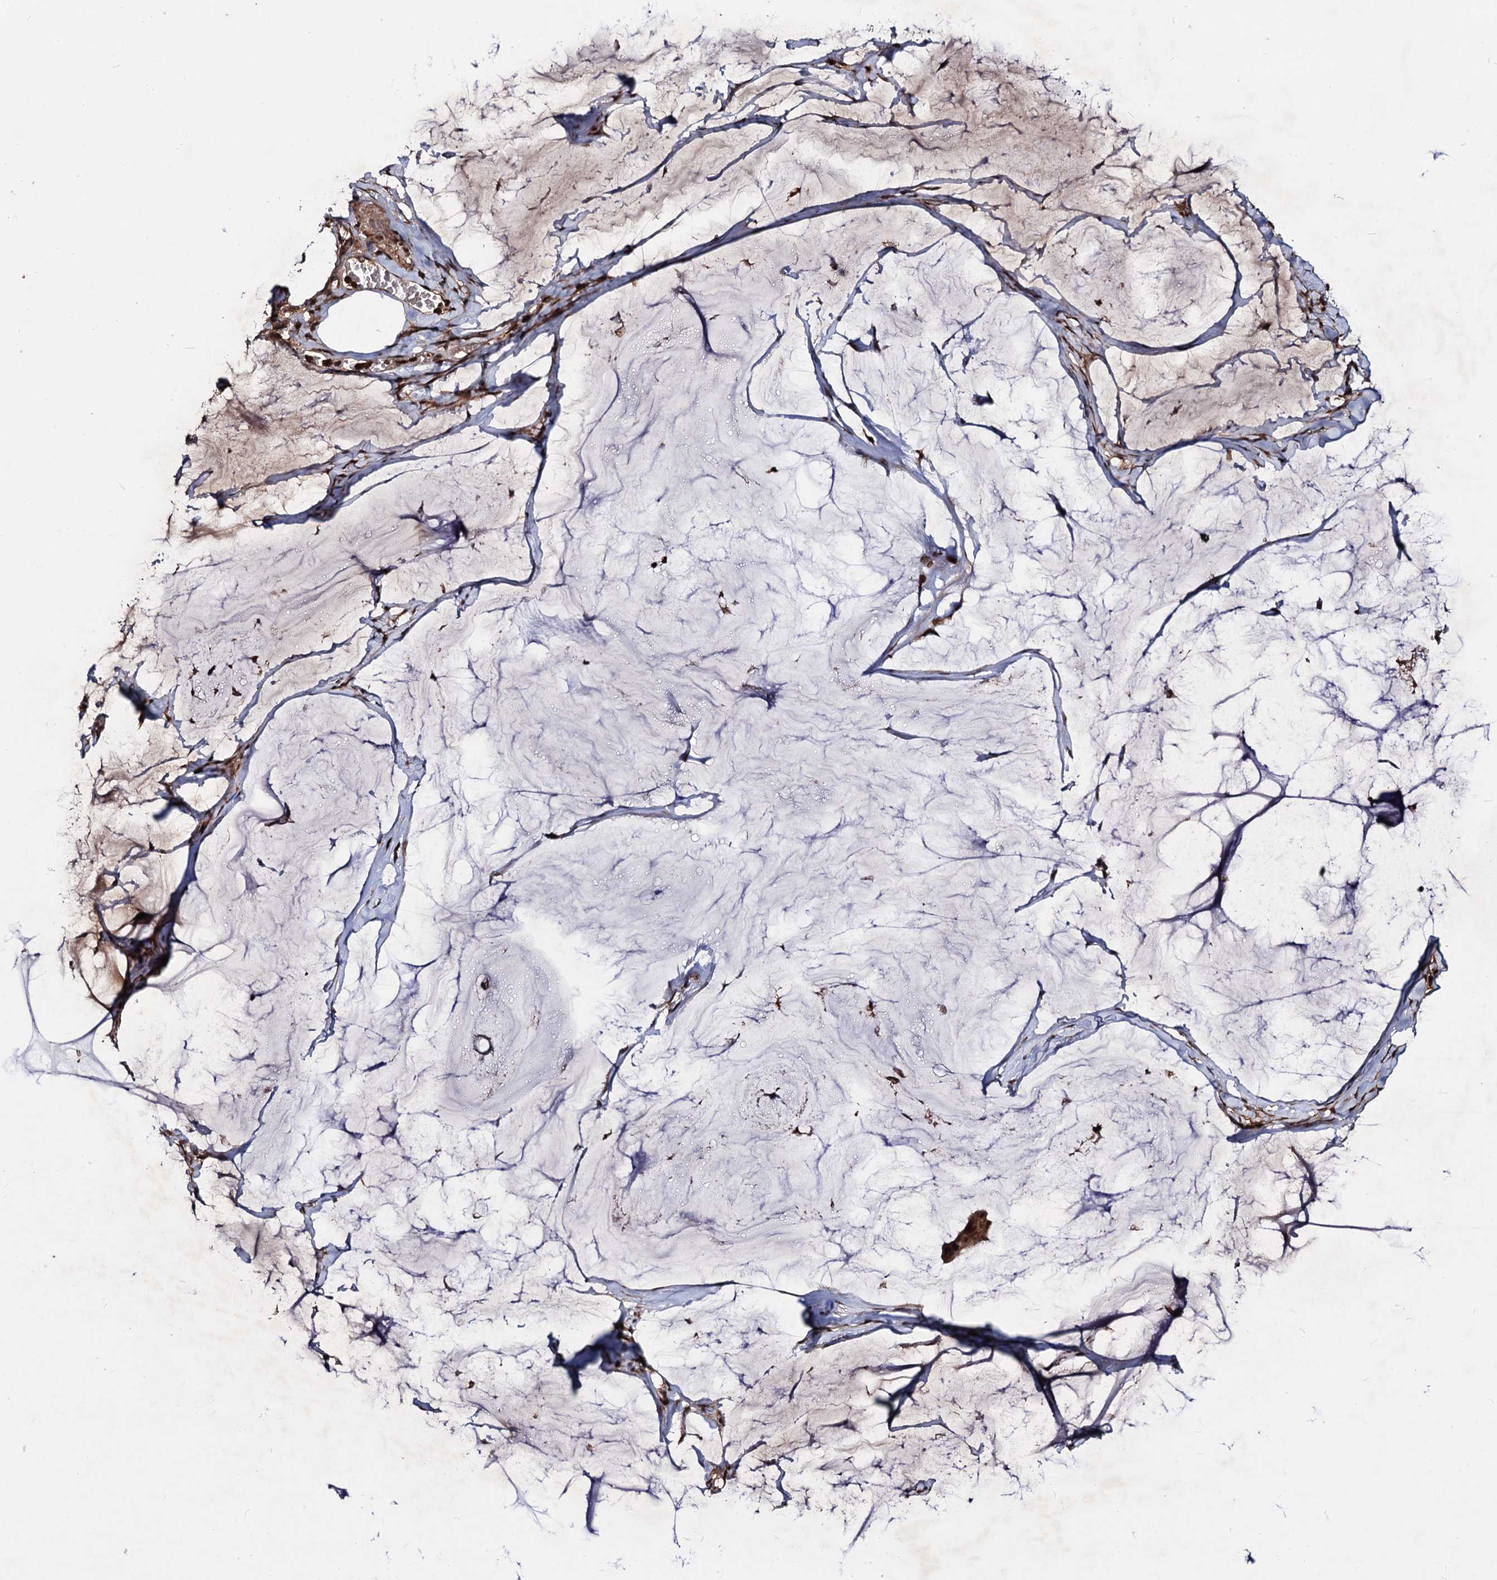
{"staining": {"intensity": "moderate", "quantity": ">75%", "location": "cytoplasmic/membranous,nuclear"}, "tissue": "ovarian cancer", "cell_type": "Tumor cells", "image_type": "cancer", "snomed": [{"axis": "morphology", "description": "Cystadenocarcinoma, mucinous, NOS"}, {"axis": "topography", "description": "Ovary"}], "caption": "Tumor cells exhibit medium levels of moderate cytoplasmic/membranous and nuclear expression in about >75% of cells in human ovarian mucinous cystadenocarcinoma. Immunohistochemistry stains the protein of interest in brown and the nuclei are stained blue.", "gene": "SFSWAP", "patient": {"sex": "female", "age": 73}}